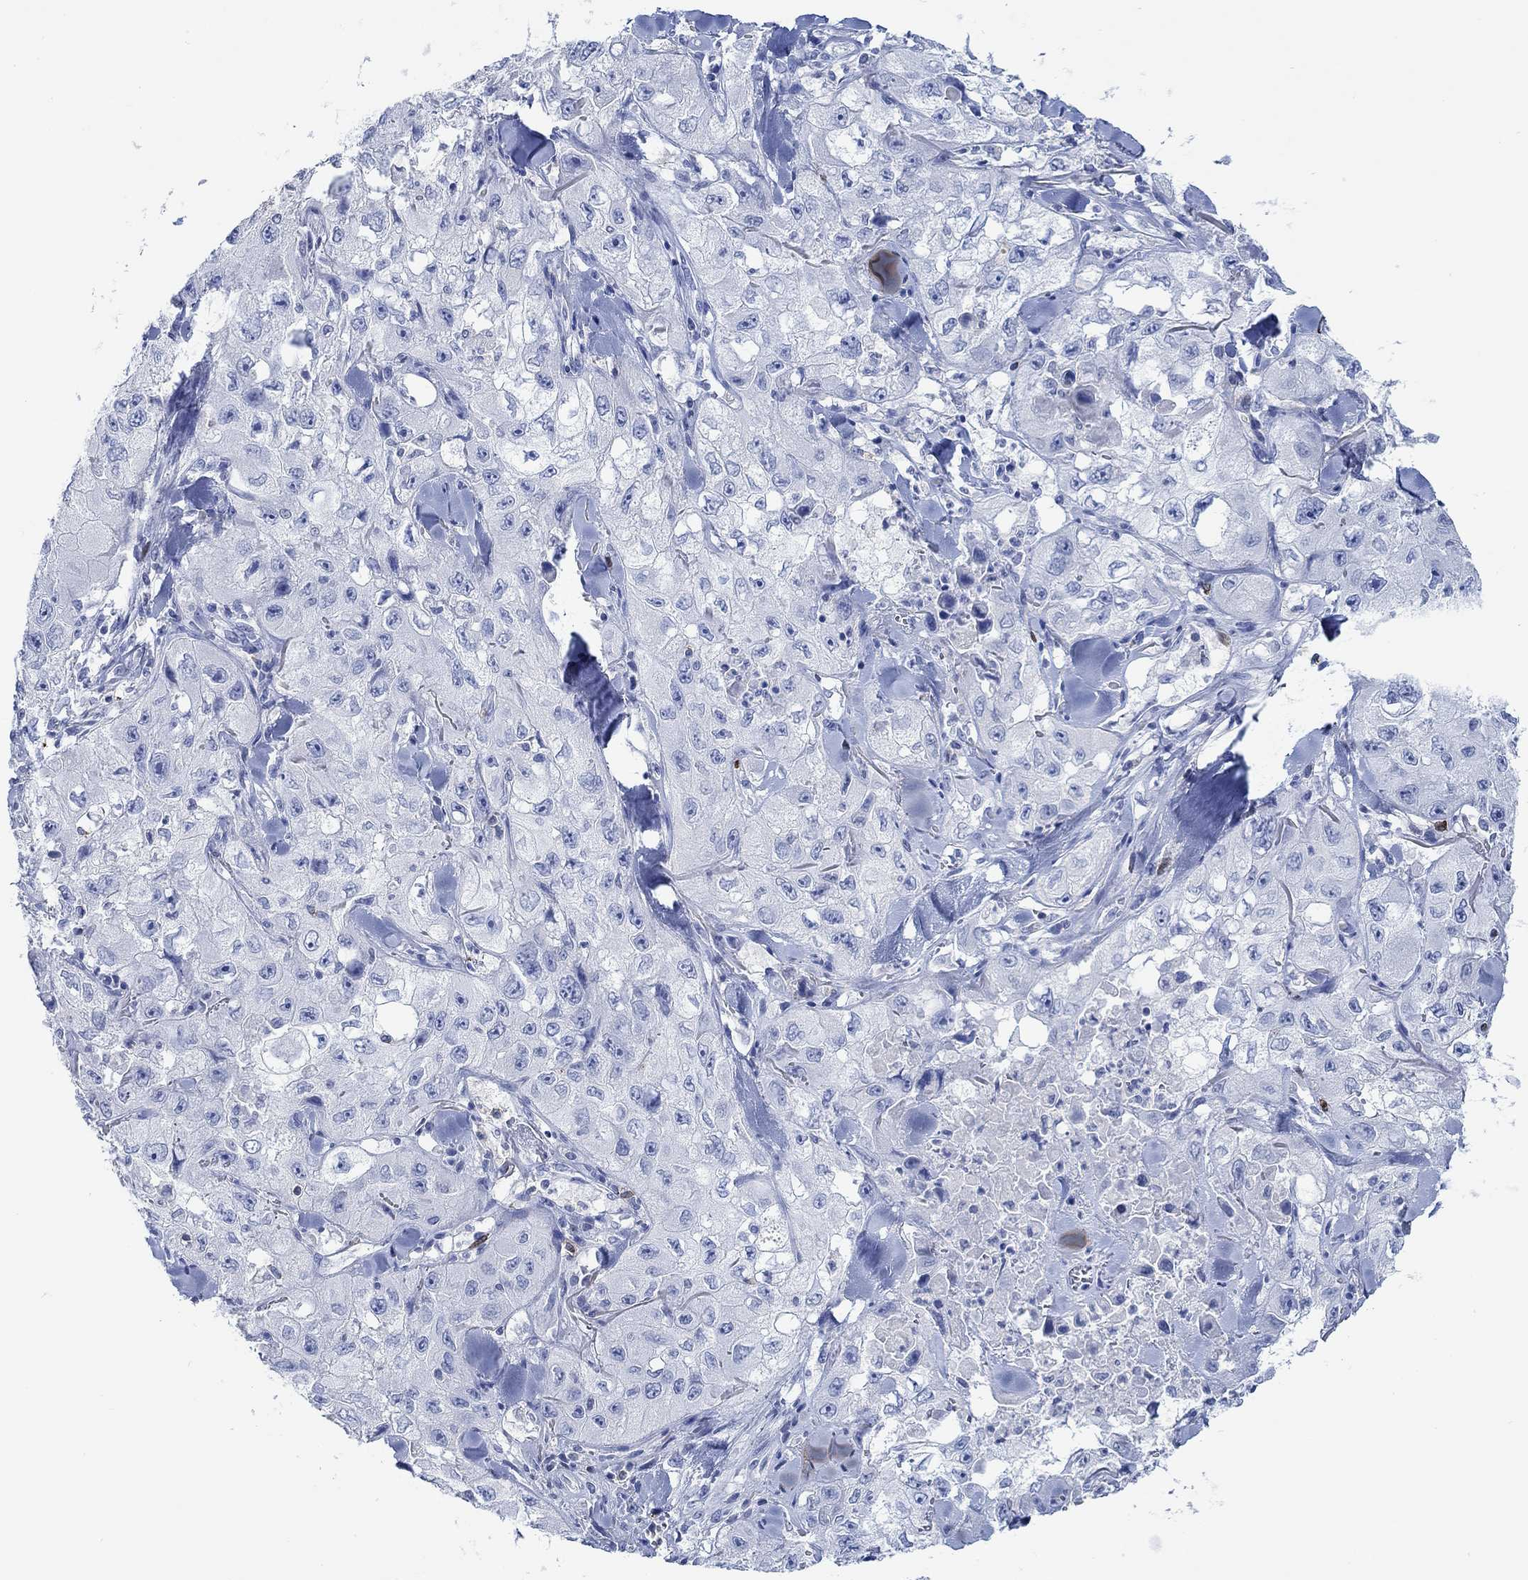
{"staining": {"intensity": "negative", "quantity": "none", "location": "none"}, "tissue": "skin cancer", "cell_type": "Tumor cells", "image_type": "cancer", "snomed": [{"axis": "morphology", "description": "Squamous cell carcinoma, NOS"}, {"axis": "topography", "description": "Skin"}, {"axis": "topography", "description": "Subcutis"}], "caption": "A photomicrograph of human skin cancer (squamous cell carcinoma) is negative for staining in tumor cells. Brightfield microscopy of immunohistochemistry (IHC) stained with DAB (3,3'-diaminobenzidine) (brown) and hematoxylin (blue), captured at high magnification.", "gene": "PPP1R17", "patient": {"sex": "male", "age": 73}}